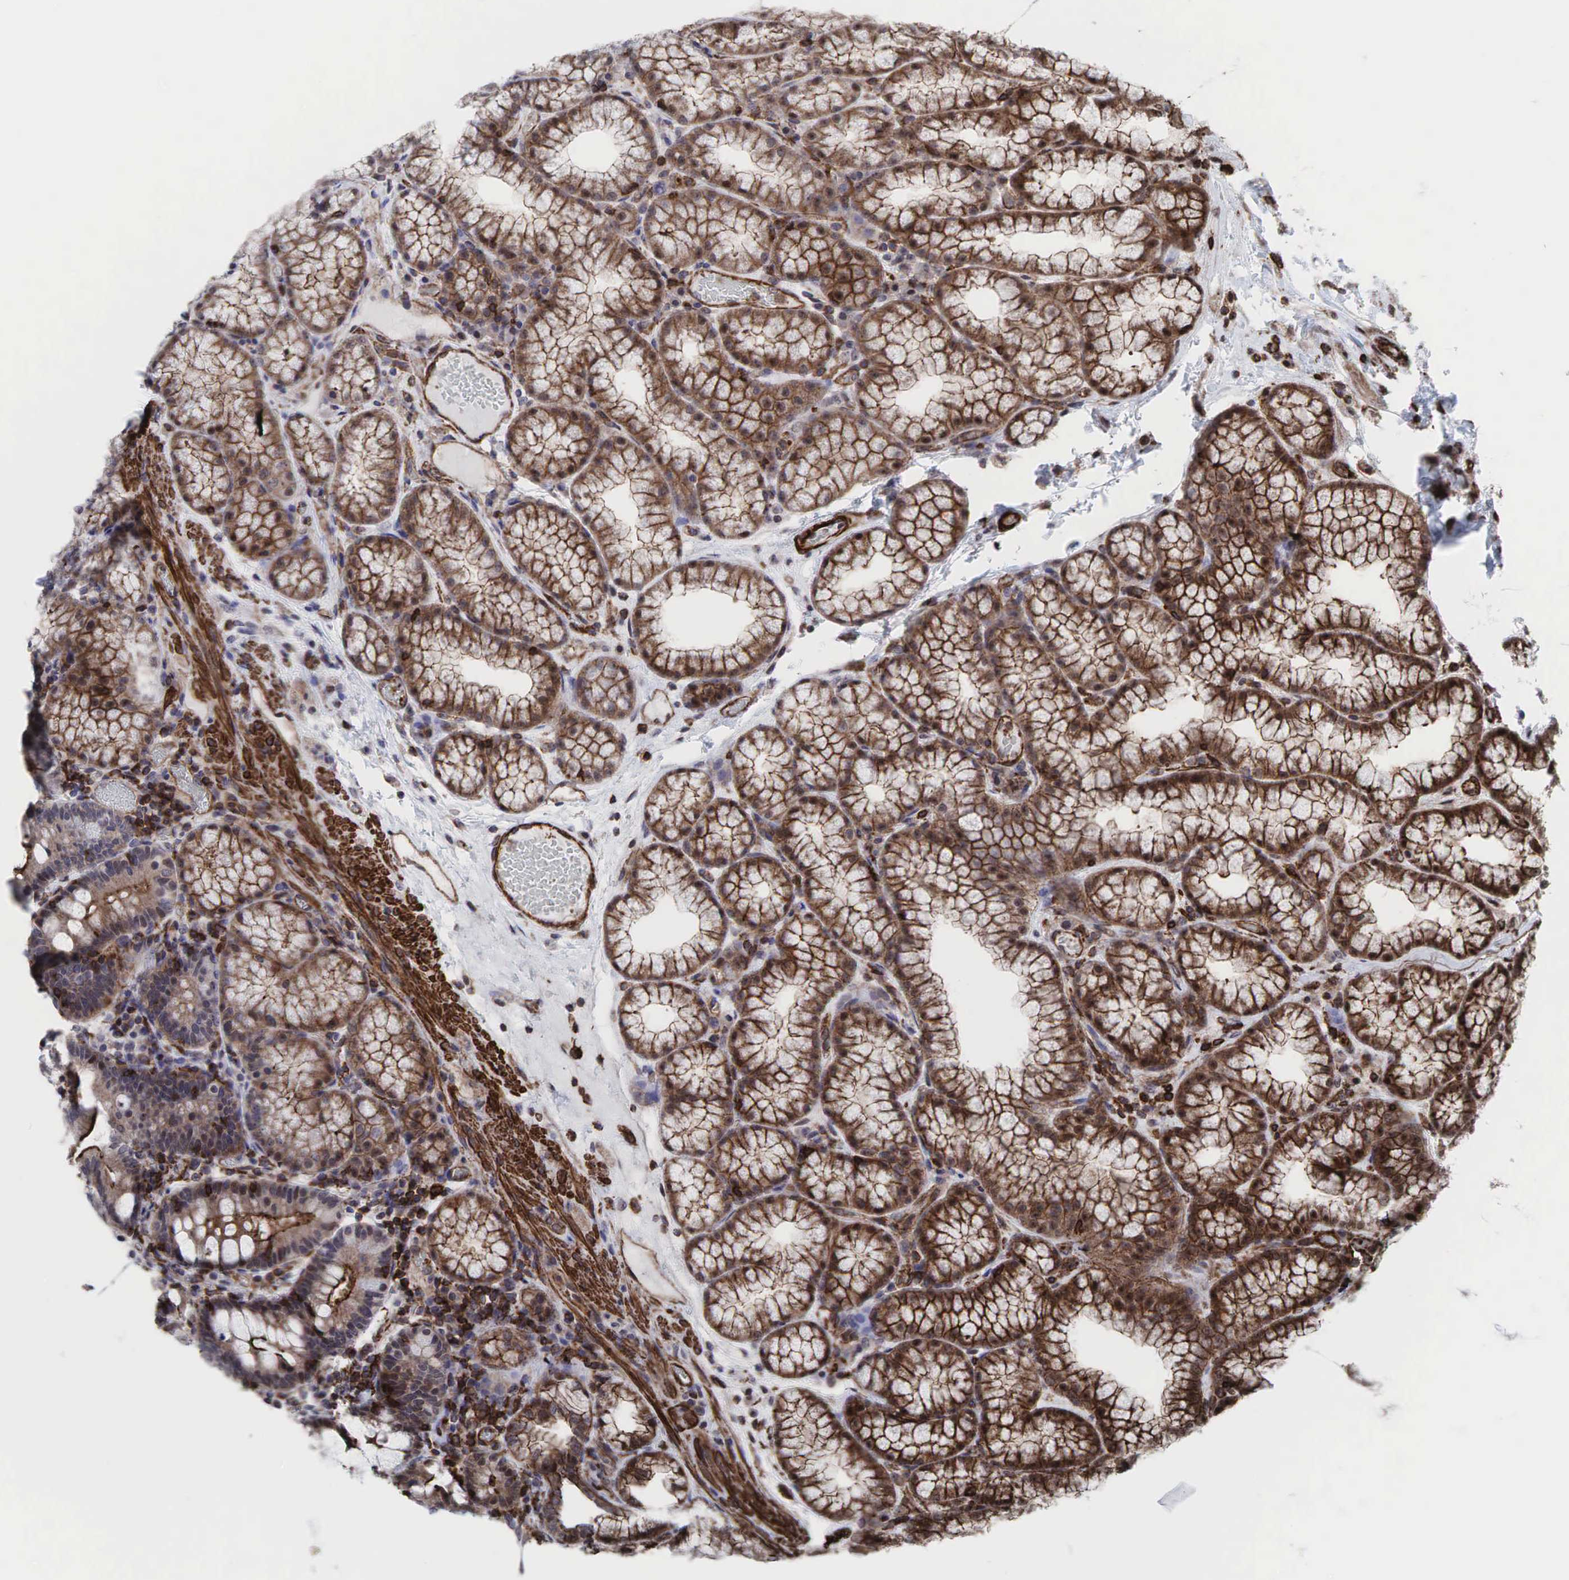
{"staining": {"intensity": "moderate", "quantity": ">75%", "location": "cytoplasmic/membranous"}, "tissue": "duodenum", "cell_type": "Glandular cells", "image_type": "normal", "snomed": [{"axis": "morphology", "description": "Normal tissue, NOS"}, {"axis": "topography", "description": "Duodenum"}], "caption": "Immunohistochemistry (DAB) staining of benign human duodenum shows moderate cytoplasmic/membranous protein expression in approximately >75% of glandular cells.", "gene": "GPRASP1", "patient": {"sex": "female", "age": 43}}